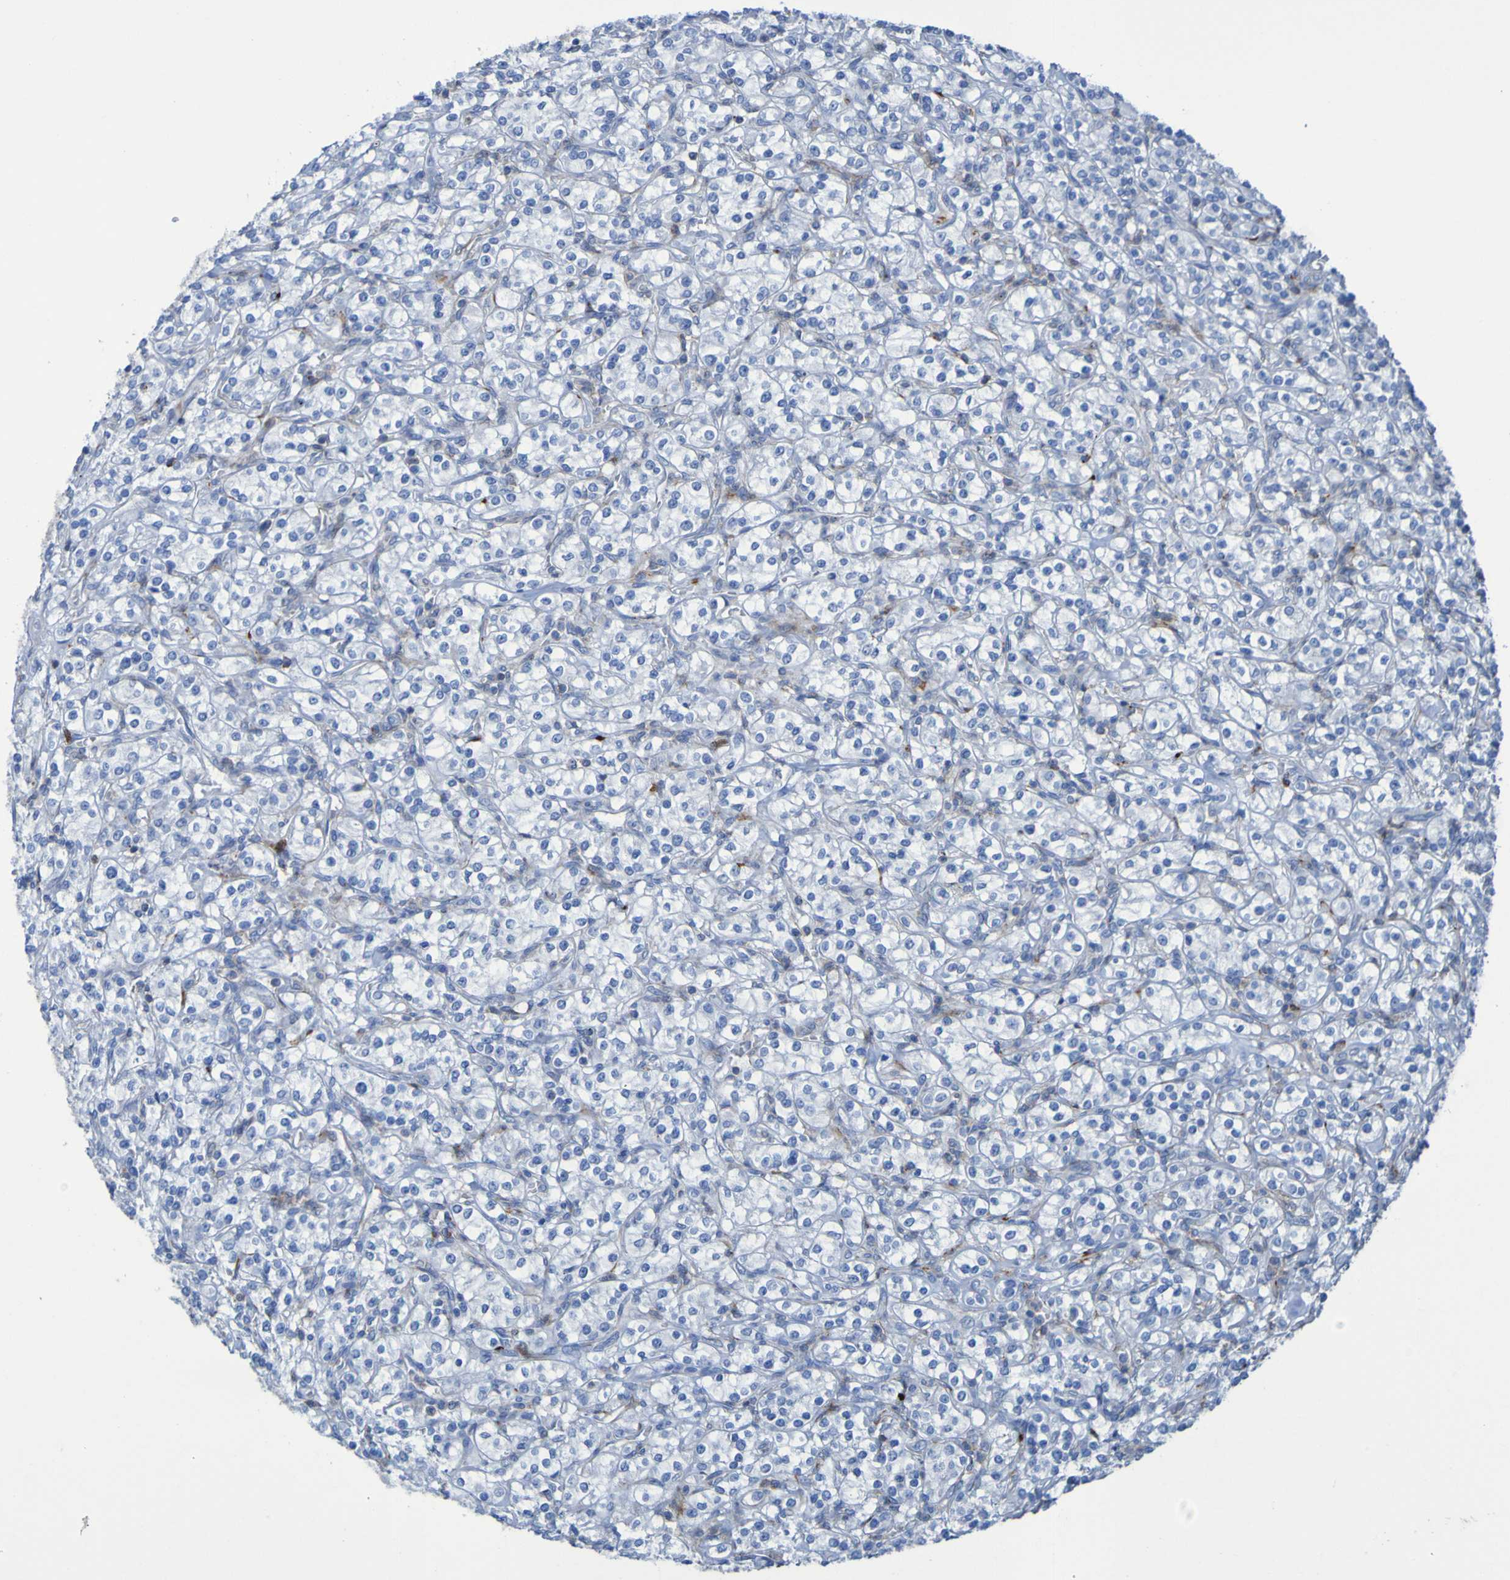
{"staining": {"intensity": "negative", "quantity": "none", "location": "none"}, "tissue": "renal cancer", "cell_type": "Tumor cells", "image_type": "cancer", "snomed": [{"axis": "morphology", "description": "Adenocarcinoma, NOS"}, {"axis": "topography", "description": "Kidney"}], "caption": "Immunohistochemical staining of renal cancer (adenocarcinoma) demonstrates no significant staining in tumor cells.", "gene": "RNF182", "patient": {"sex": "male", "age": 77}}